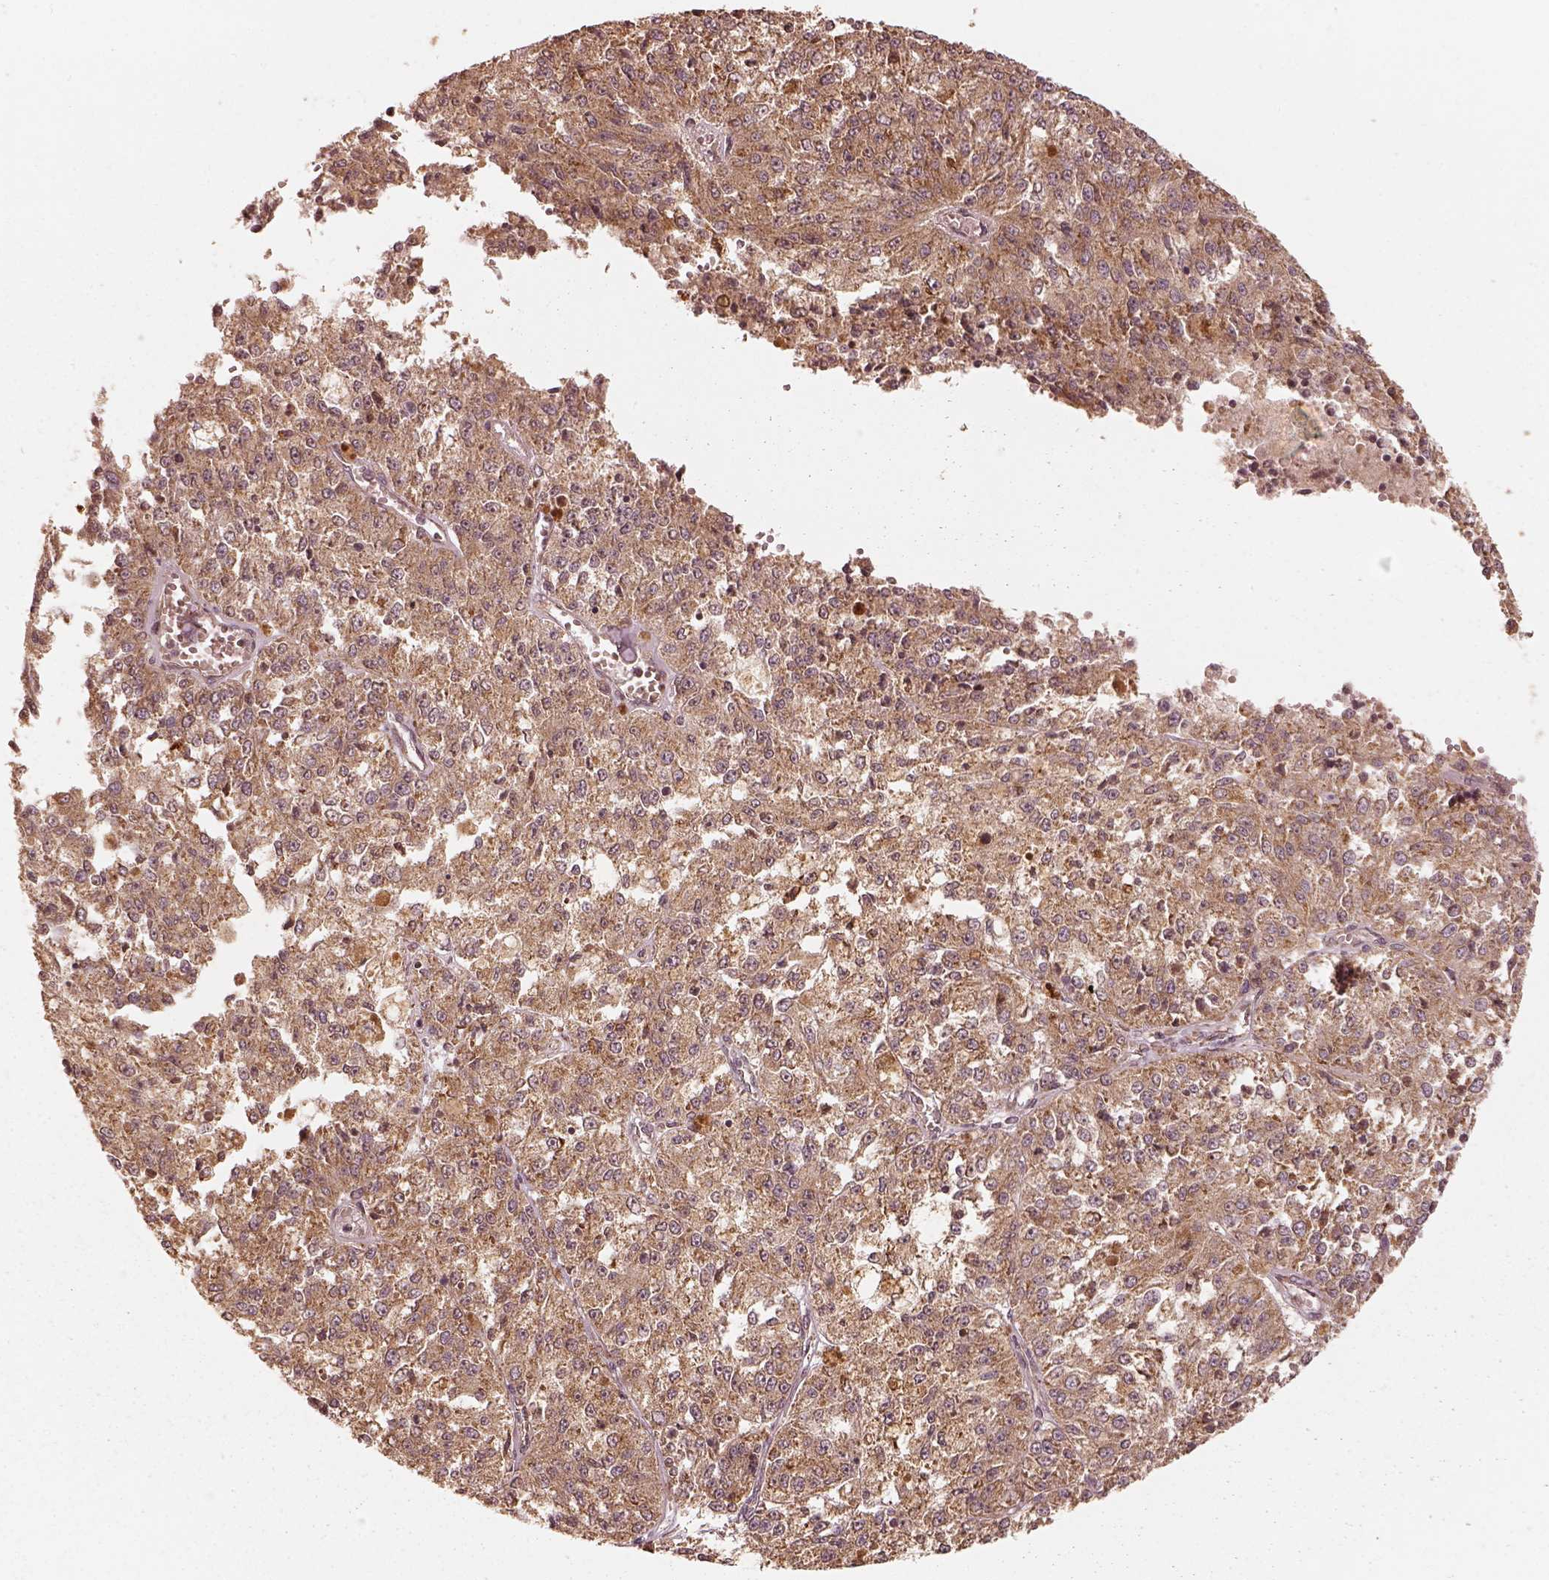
{"staining": {"intensity": "moderate", "quantity": ">75%", "location": "cytoplasmic/membranous"}, "tissue": "melanoma", "cell_type": "Tumor cells", "image_type": "cancer", "snomed": [{"axis": "morphology", "description": "Malignant melanoma, Metastatic site"}, {"axis": "topography", "description": "Lymph node"}], "caption": "Human melanoma stained with a brown dye demonstrates moderate cytoplasmic/membranous positive positivity in approximately >75% of tumor cells.", "gene": "DNAJC25", "patient": {"sex": "female", "age": 64}}